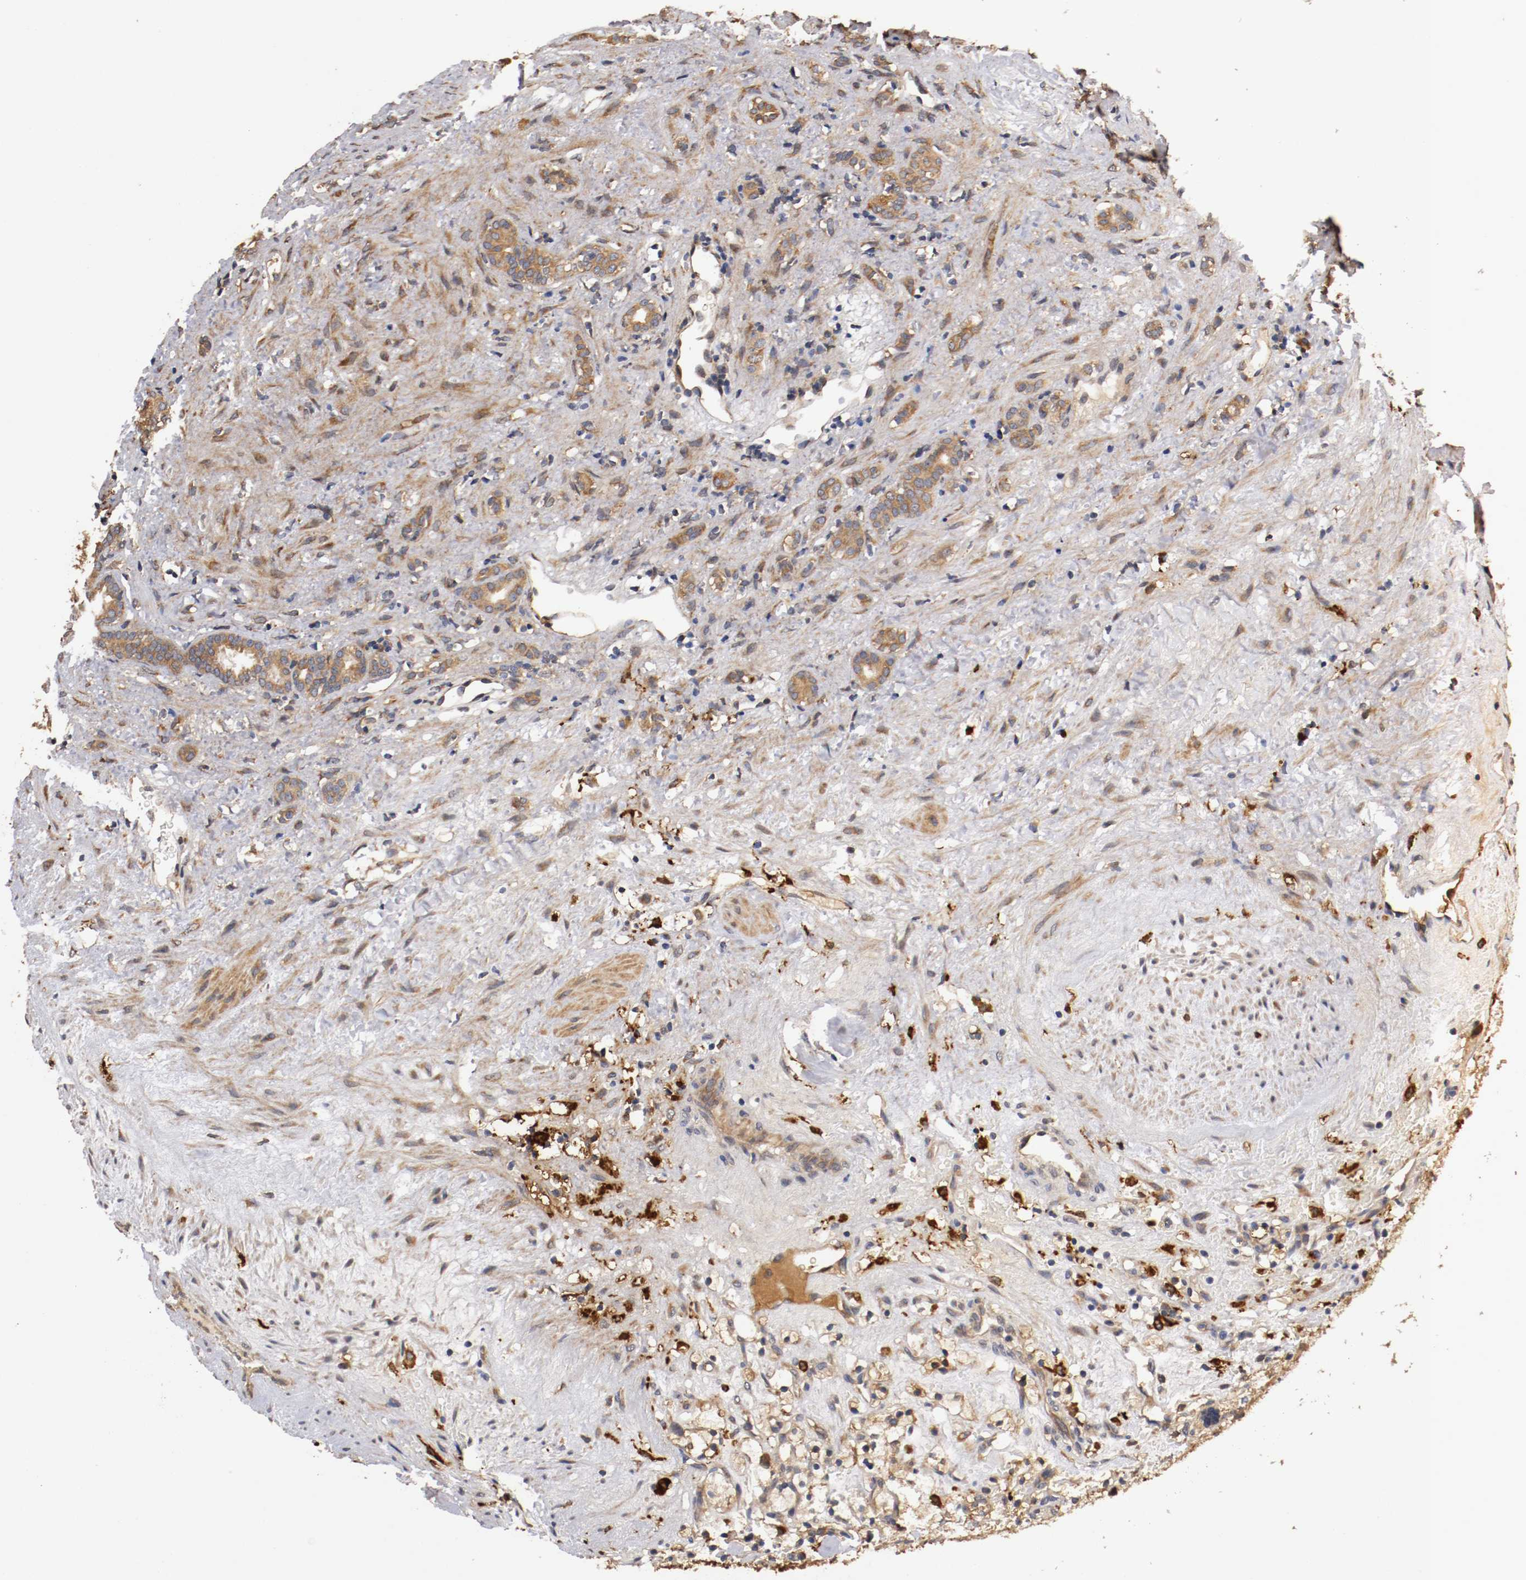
{"staining": {"intensity": "weak", "quantity": "25%-75%", "location": "cytoplasmic/membranous"}, "tissue": "renal cancer", "cell_type": "Tumor cells", "image_type": "cancer", "snomed": [{"axis": "morphology", "description": "Adenocarcinoma, NOS"}, {"axis": "topography", "description": "Kidney"}], "caption": "Human renal cancer stained with a protein marker displays weak staining in tumor cells.", "gene": "VEZT", "patient": {"sex": "female", "age": 83}}